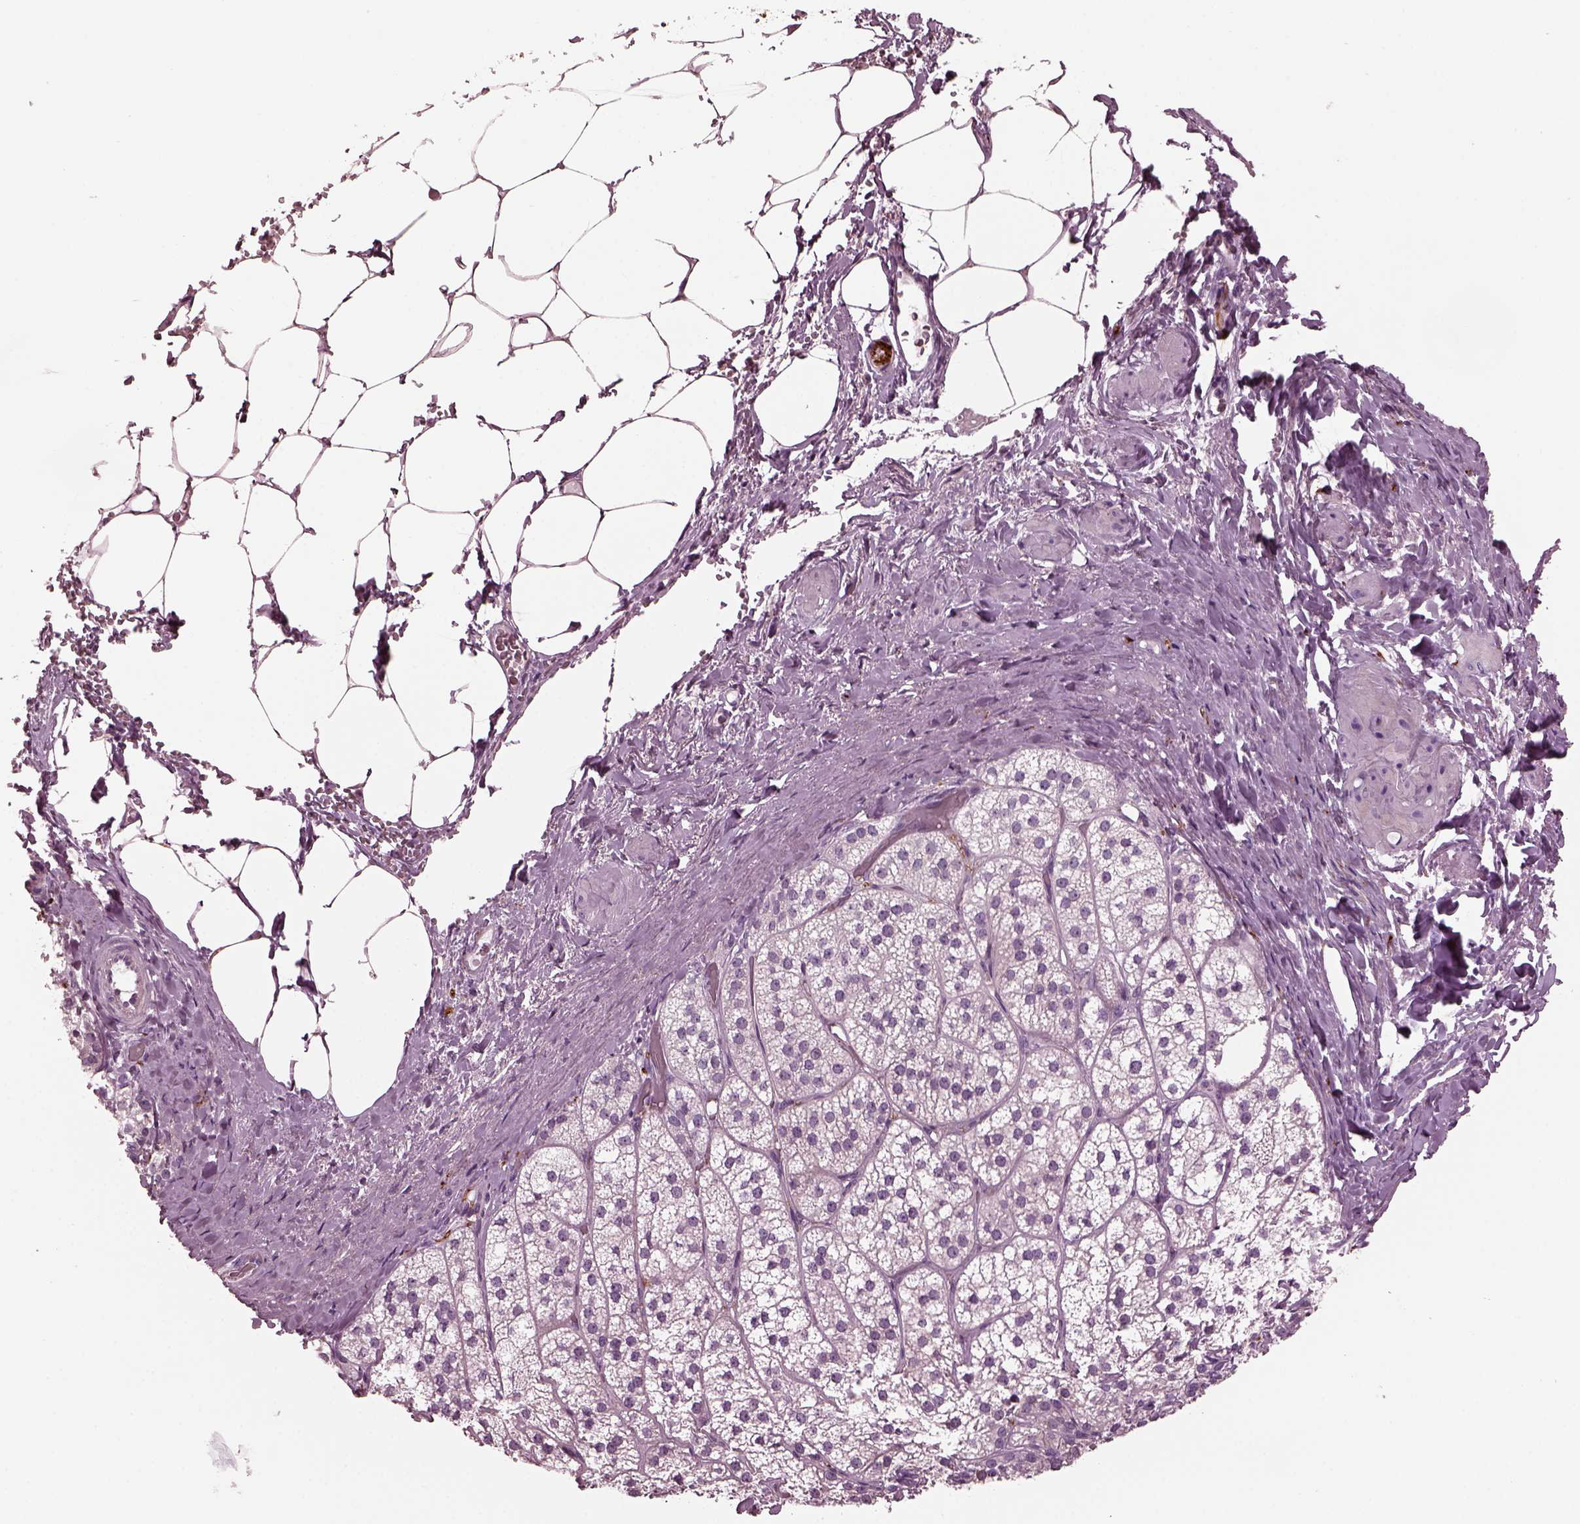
{"staining": {"intensity": "strong", "quantity": "25%-75%", "location": "cytoplasmic/membranous"}, "tissue": "adrenal gland", "cell_type": "Glandular cells", "image_type": "normal", "snomed": [{"axis": "morphology", "description": "Normal tissue, NOS"}, {"axis": "topography", "description": "Adrenal gland"}], "caption": "This is a histology image of immunohistochemistry staining of normal adrenal gland, which shows strong positivity in the cytoplasmic/membranous of glandular cells.", "gene": "GDF11", "patient": {"sex": "female", "age": 60}}